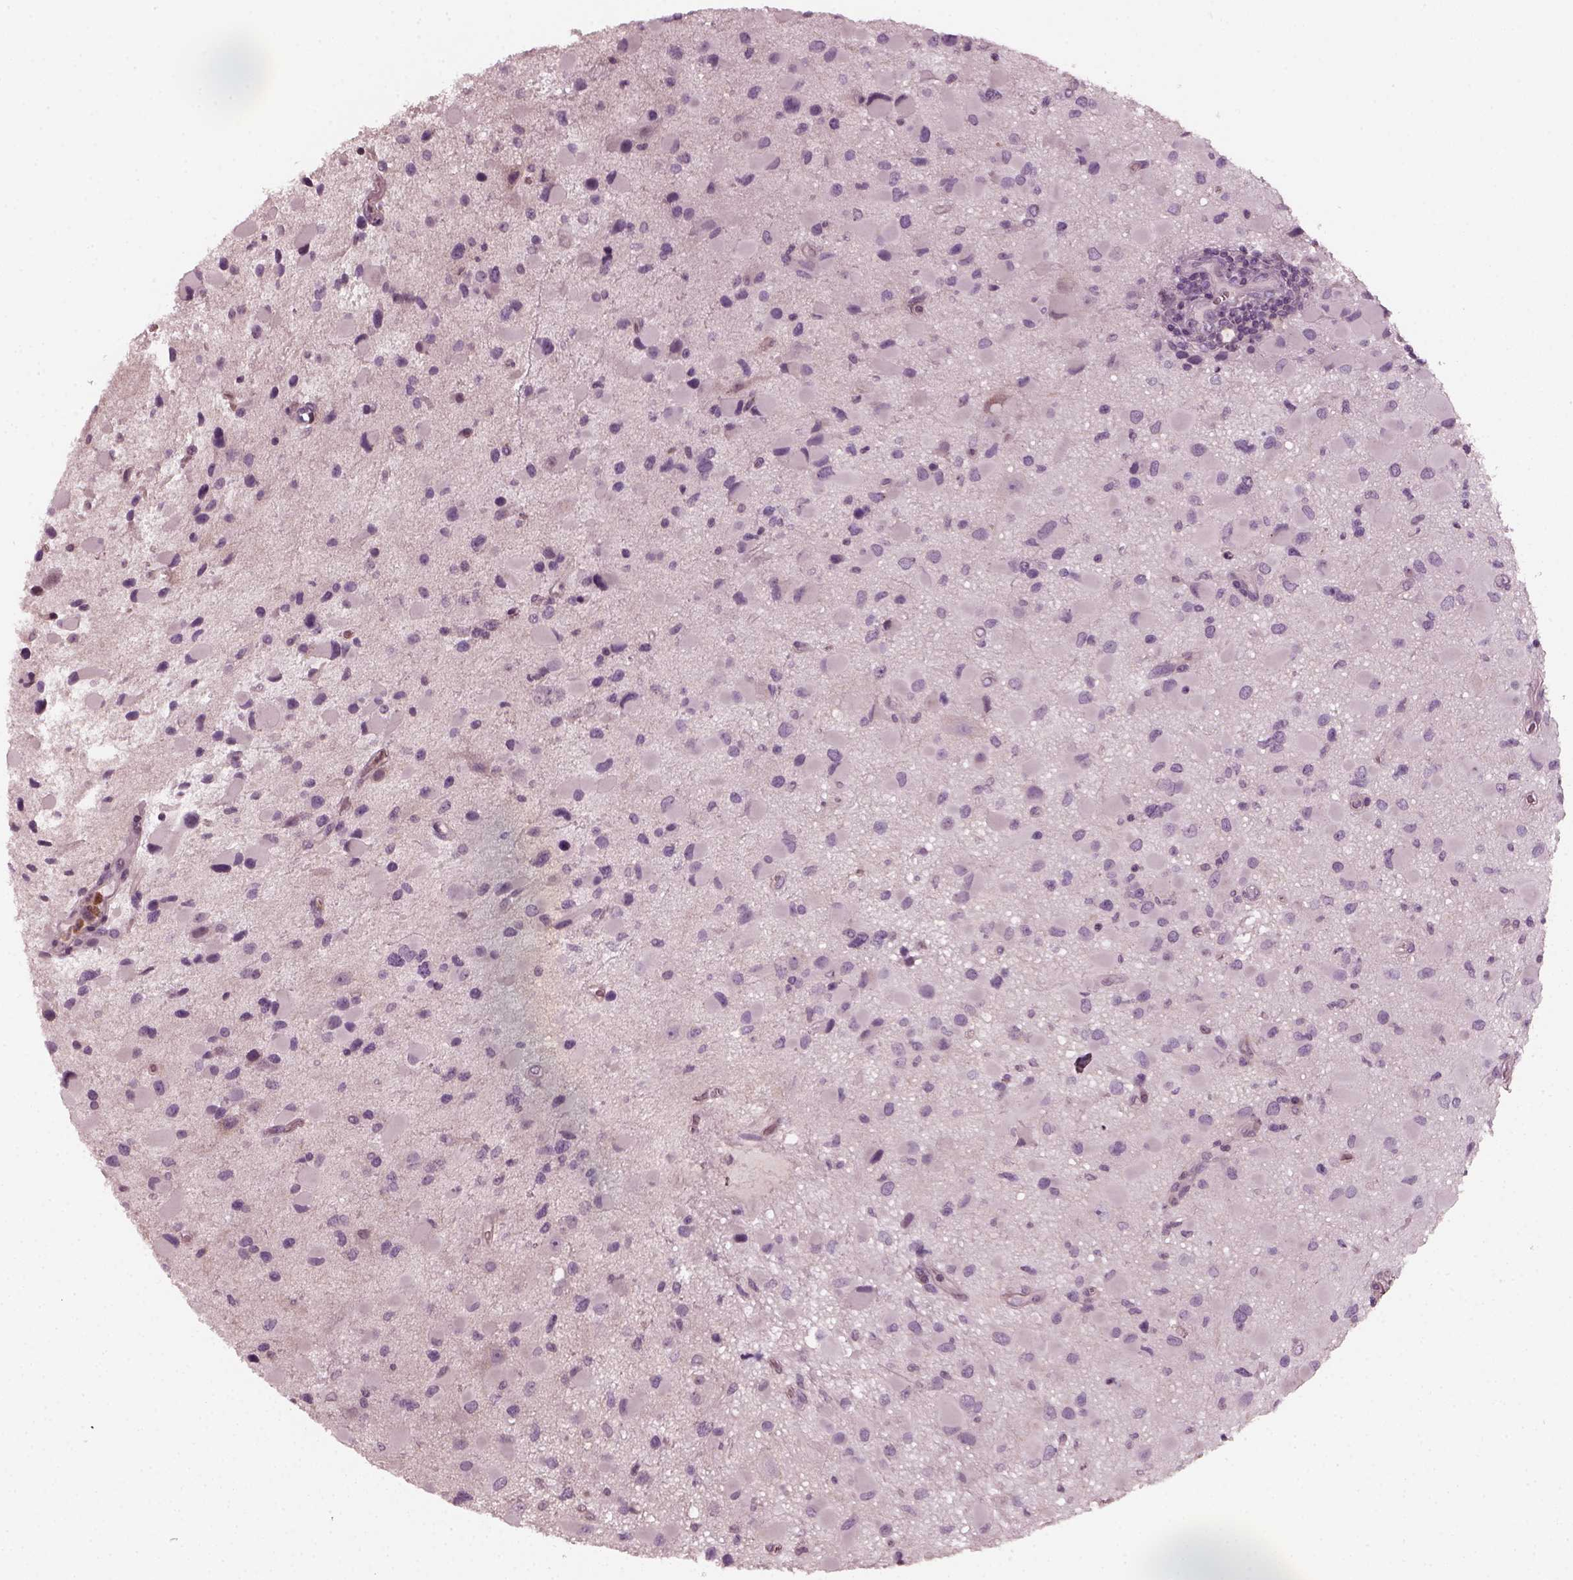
{"staining": {"intensity": "negative", "quantity": "none", "location": "none"}, "tissue": "glioma", "cell_type": "Tumor cells", "image_type": "cancer", "snomed": [{"axis": "morphology", "description": "Glioma, malignant, Low grade"}, {"axis": "topography", "description": "Brain"}], "caption": "Tumor cells are negative for brown protein staining in malignant low-grade glioma.", "gene": "CHIT1", "patient": {"sex": "female", "age": 32}}